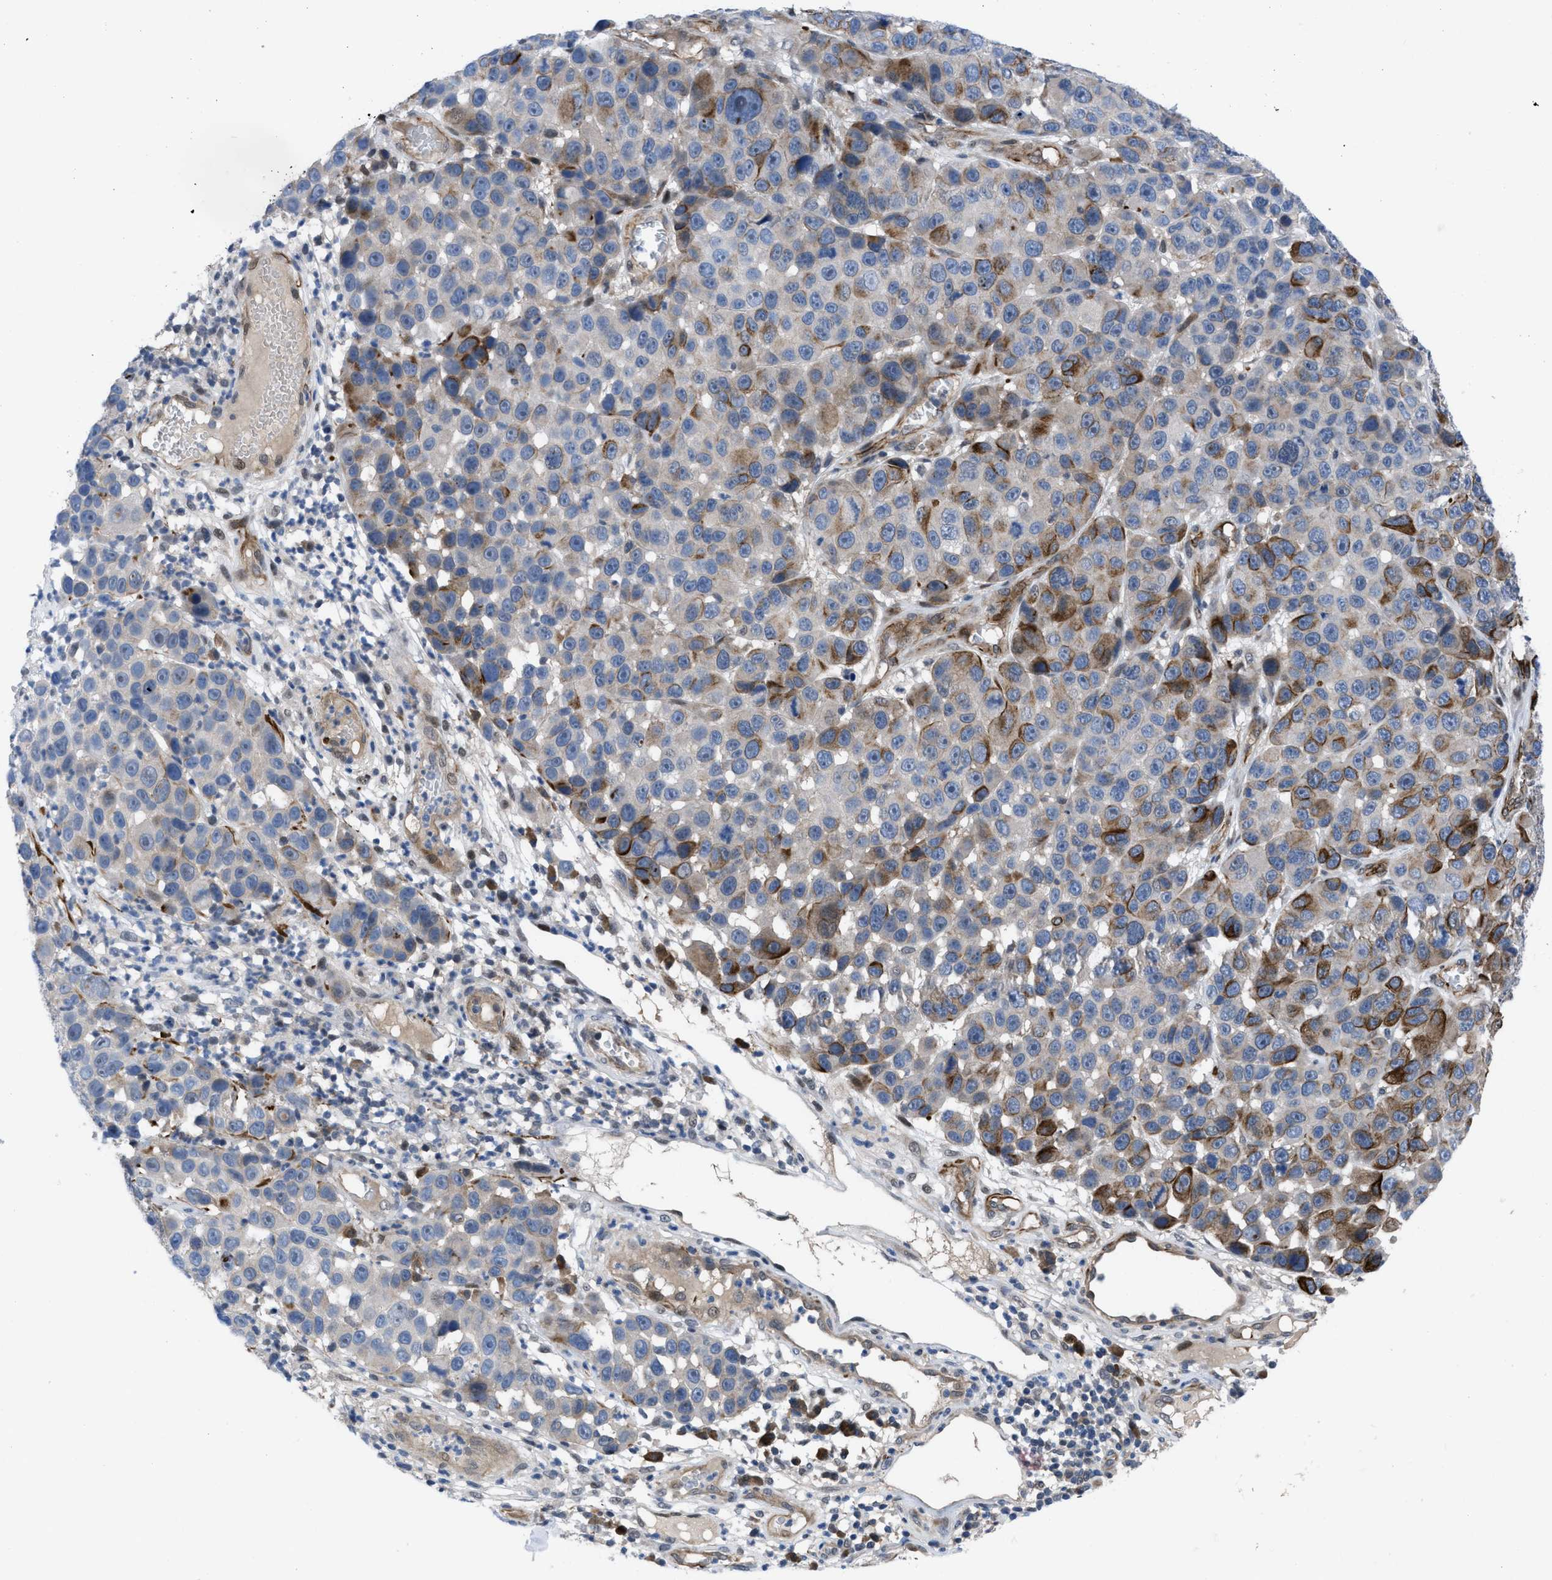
{"staining": {"intensity": "moderate", "quantity": "<25%", "location": "cytoplasmic/membranous"}, "tissue": "melanoma", "cell_type": "Tumor cells", "image_type": "cancer", "snomed": [{"axis": "morphology", "description": "Malignant melanoma, NOS"}, {"axis": "topography", "description": "Skin"}], "caption": "Immunohistochemical staining of malignant melanoma displays low levels of moderate cytoplasmic/membranous protein staining in approximately <25% of tumor cells. (DAB IHC with brightfield microscopy, high magnification).", "gene": "IL17RE", "patient": {"sex": "male", "age": 53}}